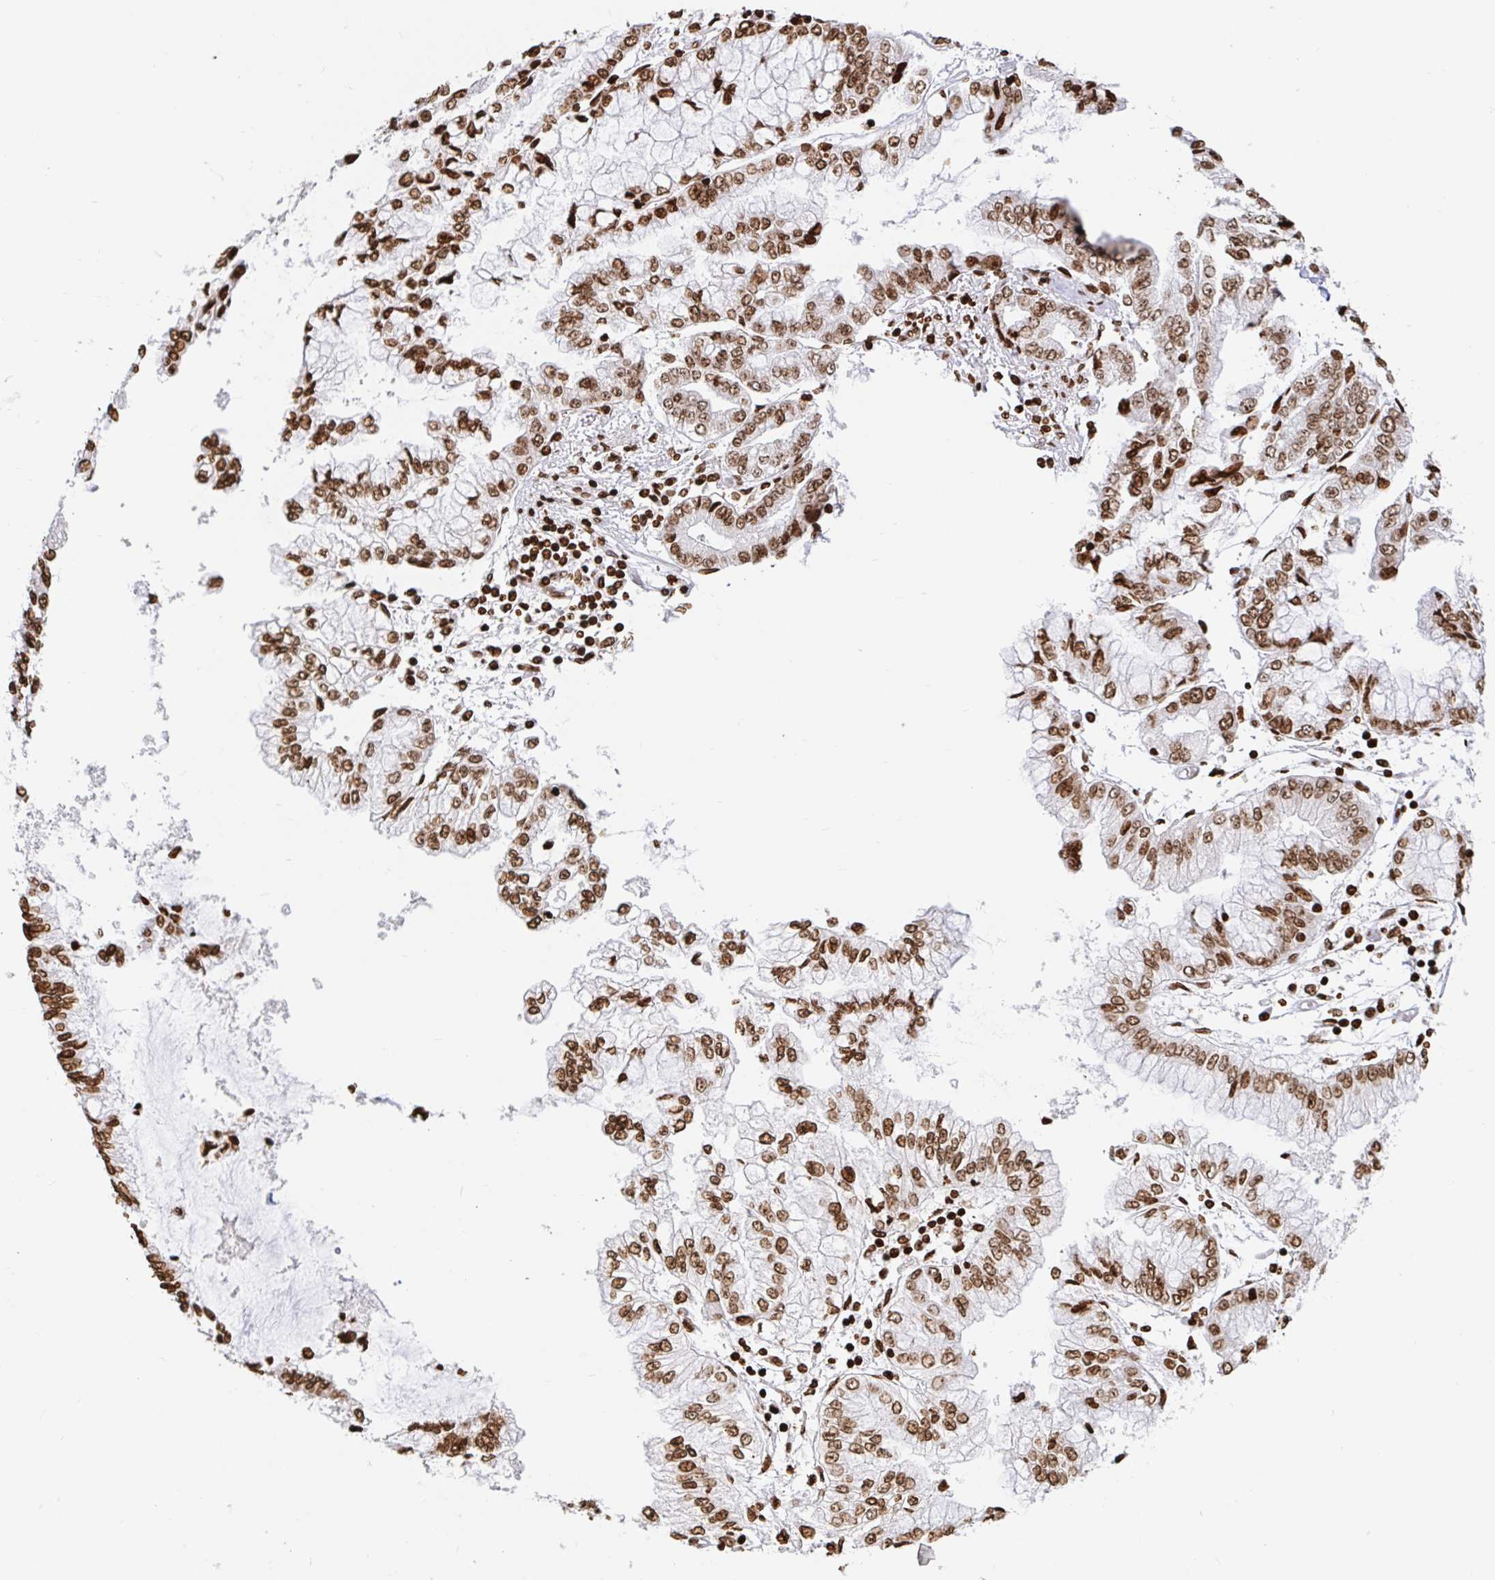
{"staining": {"intensity": "moderate", "quantity": ">75%", "location": "nuclear"}, "tissue": "stomach cancer", "cell_type": "Tumor cells", "image_type": "cancer", "snomed": [{"axis": "morphology", "description": "Adenocarcinoma, NOS"}, {"axis": "topography", "description": "Stomach, upper"}], "caption": "DAB (3,3'-diaminobenzidine) immunohistochemical staining of human stomach cancer reveals moderate nuclear protein staining in about >75% of tumor cells.", "gene": "H2BC5", "patient": {"sex": "female", "age": 74}}